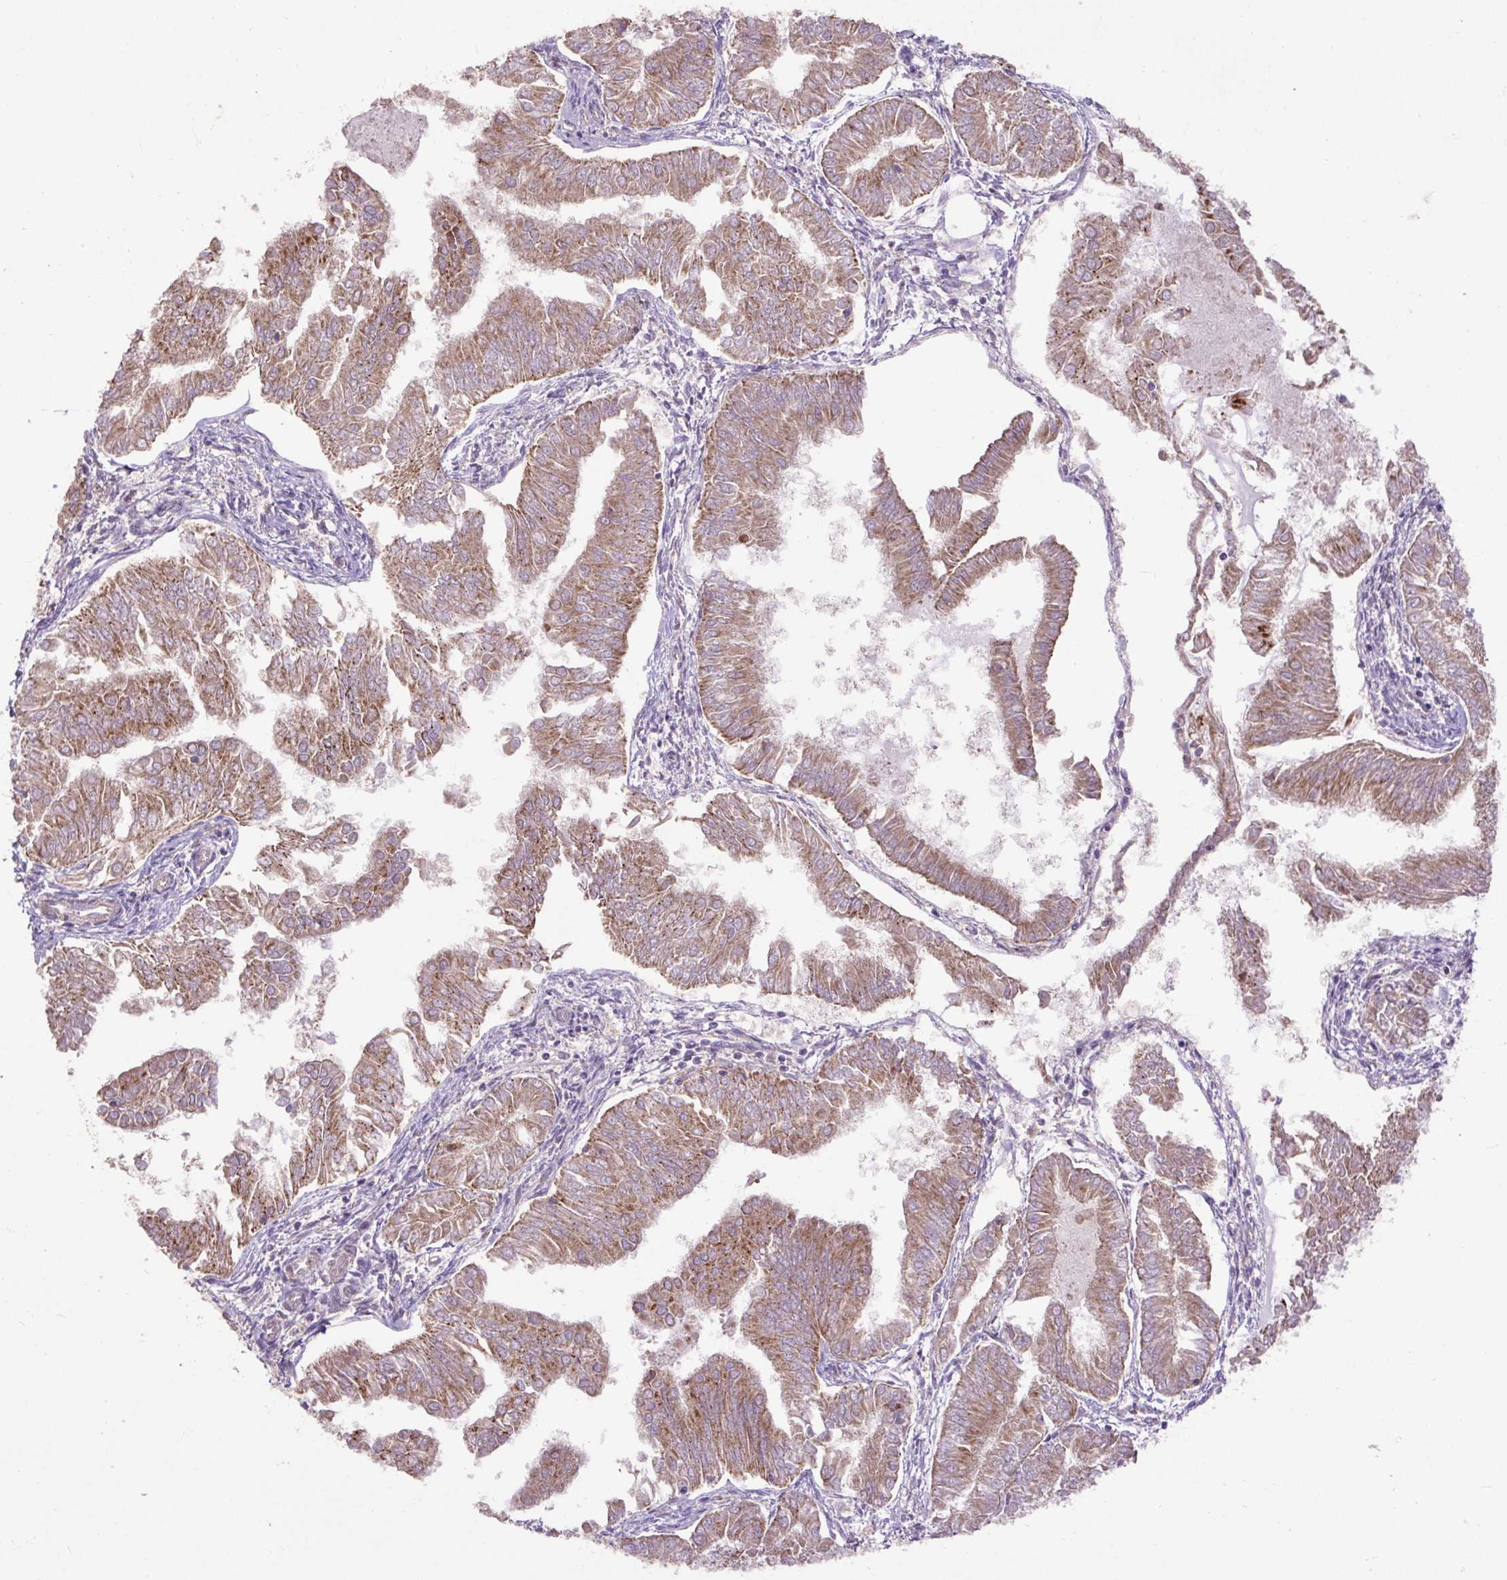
{"staining": {"intensity": "moderate", "quantity": ">75%", "location": "cytoplasmic/membranous"}, "tissue": "endometrial cancer", "cell_type": "Tumor cells", "image_type": "cancer", "snomed": [{"axis": "morphology", "description": "Adenocarcinoma, NOS"}, {"axis": "topography", "description": "Endometrium"}], "caption": "Endometrial cancer (adenocarcinoma) stained for a protein shows moderate cytoplasmic/membranous positivity in tumor cells. The protein of interest is shown in brown color, while the nuclei are stained blue.", "gene": "ABR", "patient": {"sex": "female", "age": 53}}